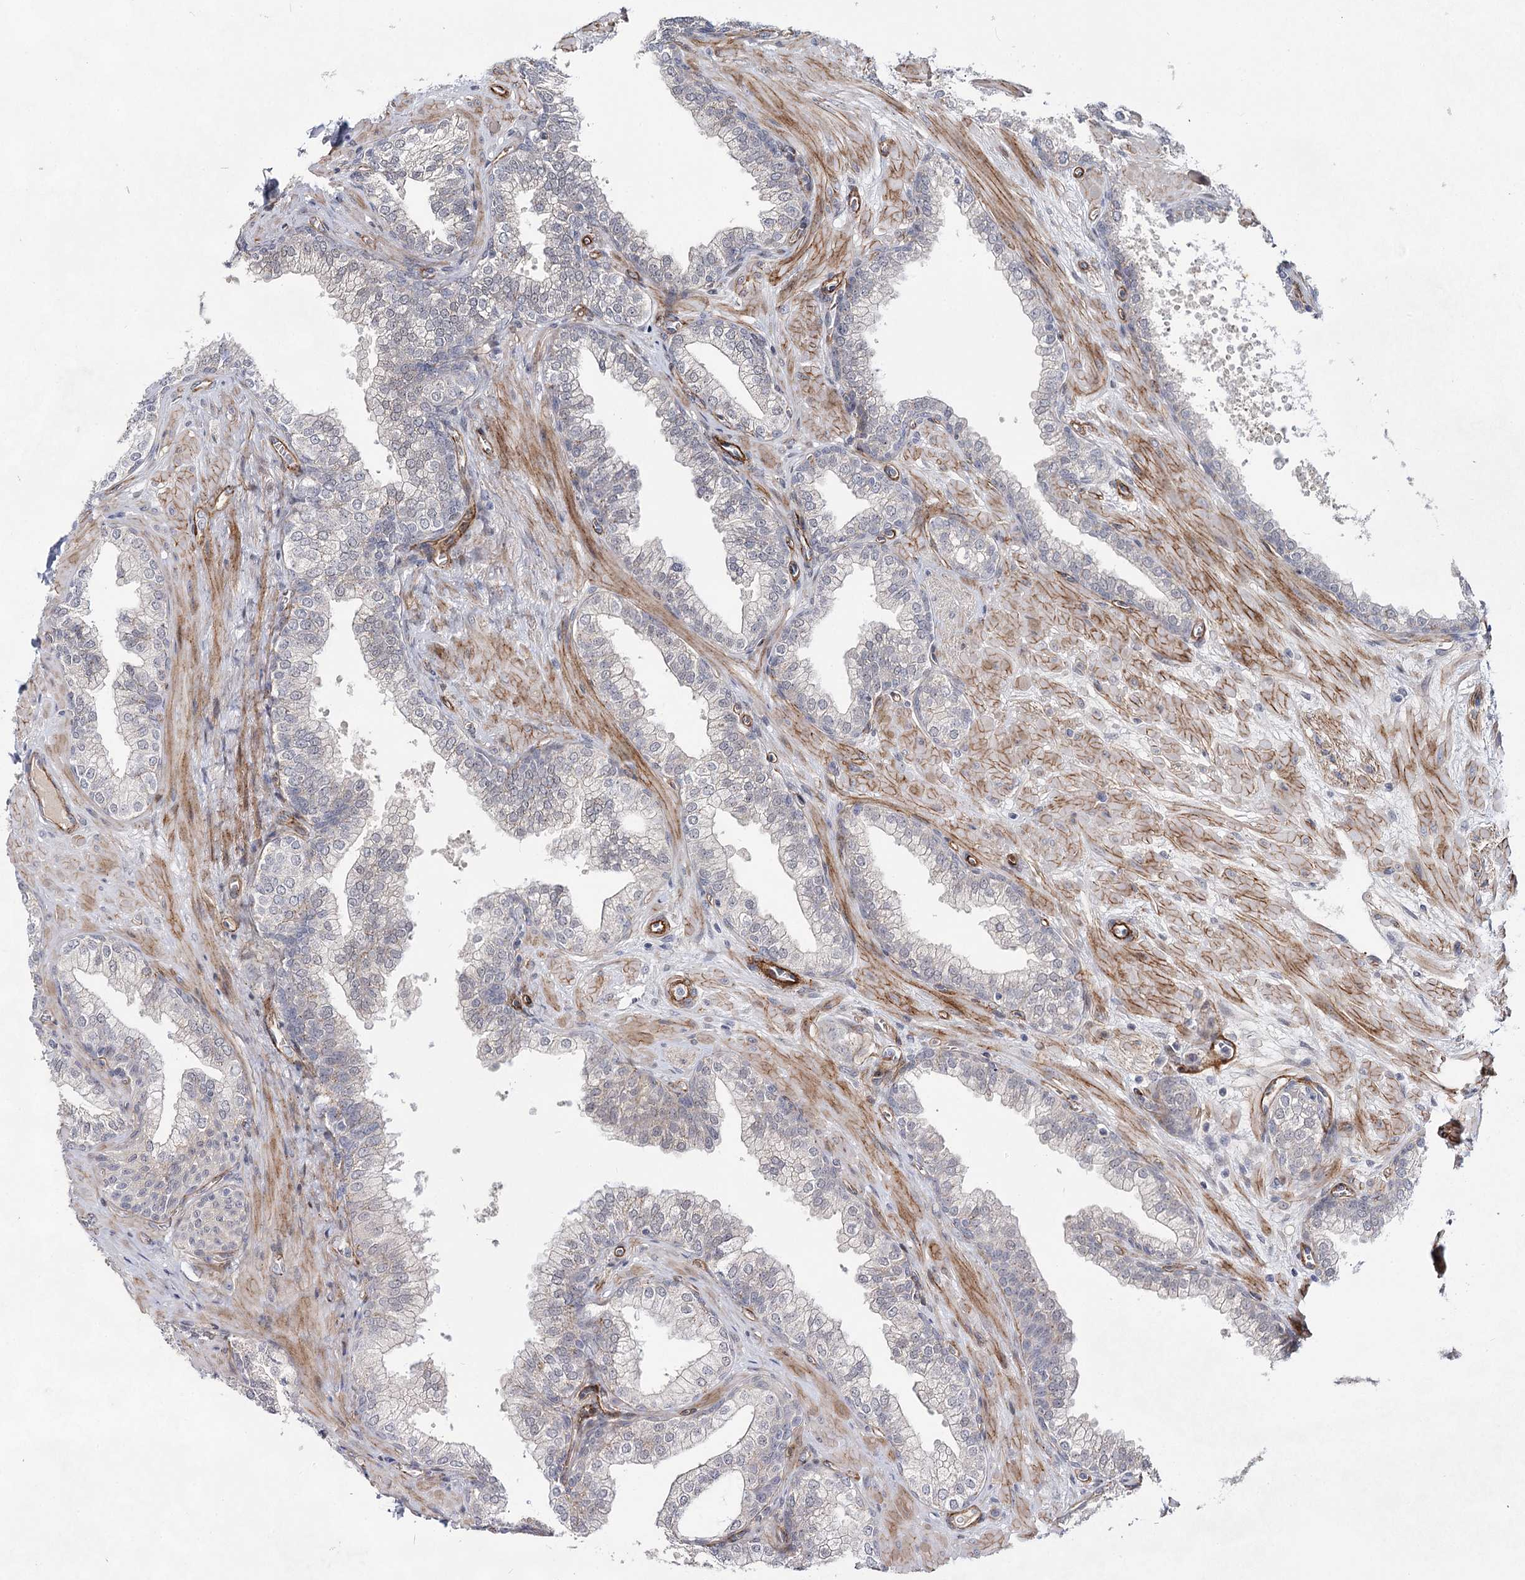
{"staining": {"intensity": "weak", "quantity": "<25%", "location": "cytoplasmic/membranous"}, "tissue": "prostate", "cell_type": "Glandular cells", "image_type": "normal", "snomed": [{"axis": "morphology", "description": "Normal tissue, NOS"}, {"axis": "topography", "description": "Prostate"}], "caption": "High magnification brightfield microscopy of benign prostate stained with DAB (brown) and counterstained with hematoxylin (blue): glandular cells show no significant positivity. (Stains: DAB IHC with hematoxylin counter stain, Microscopy: brightfield microscopy at high magnification).", "gene": "ATL2", "patient": {"sex": "male", "age": 60}}